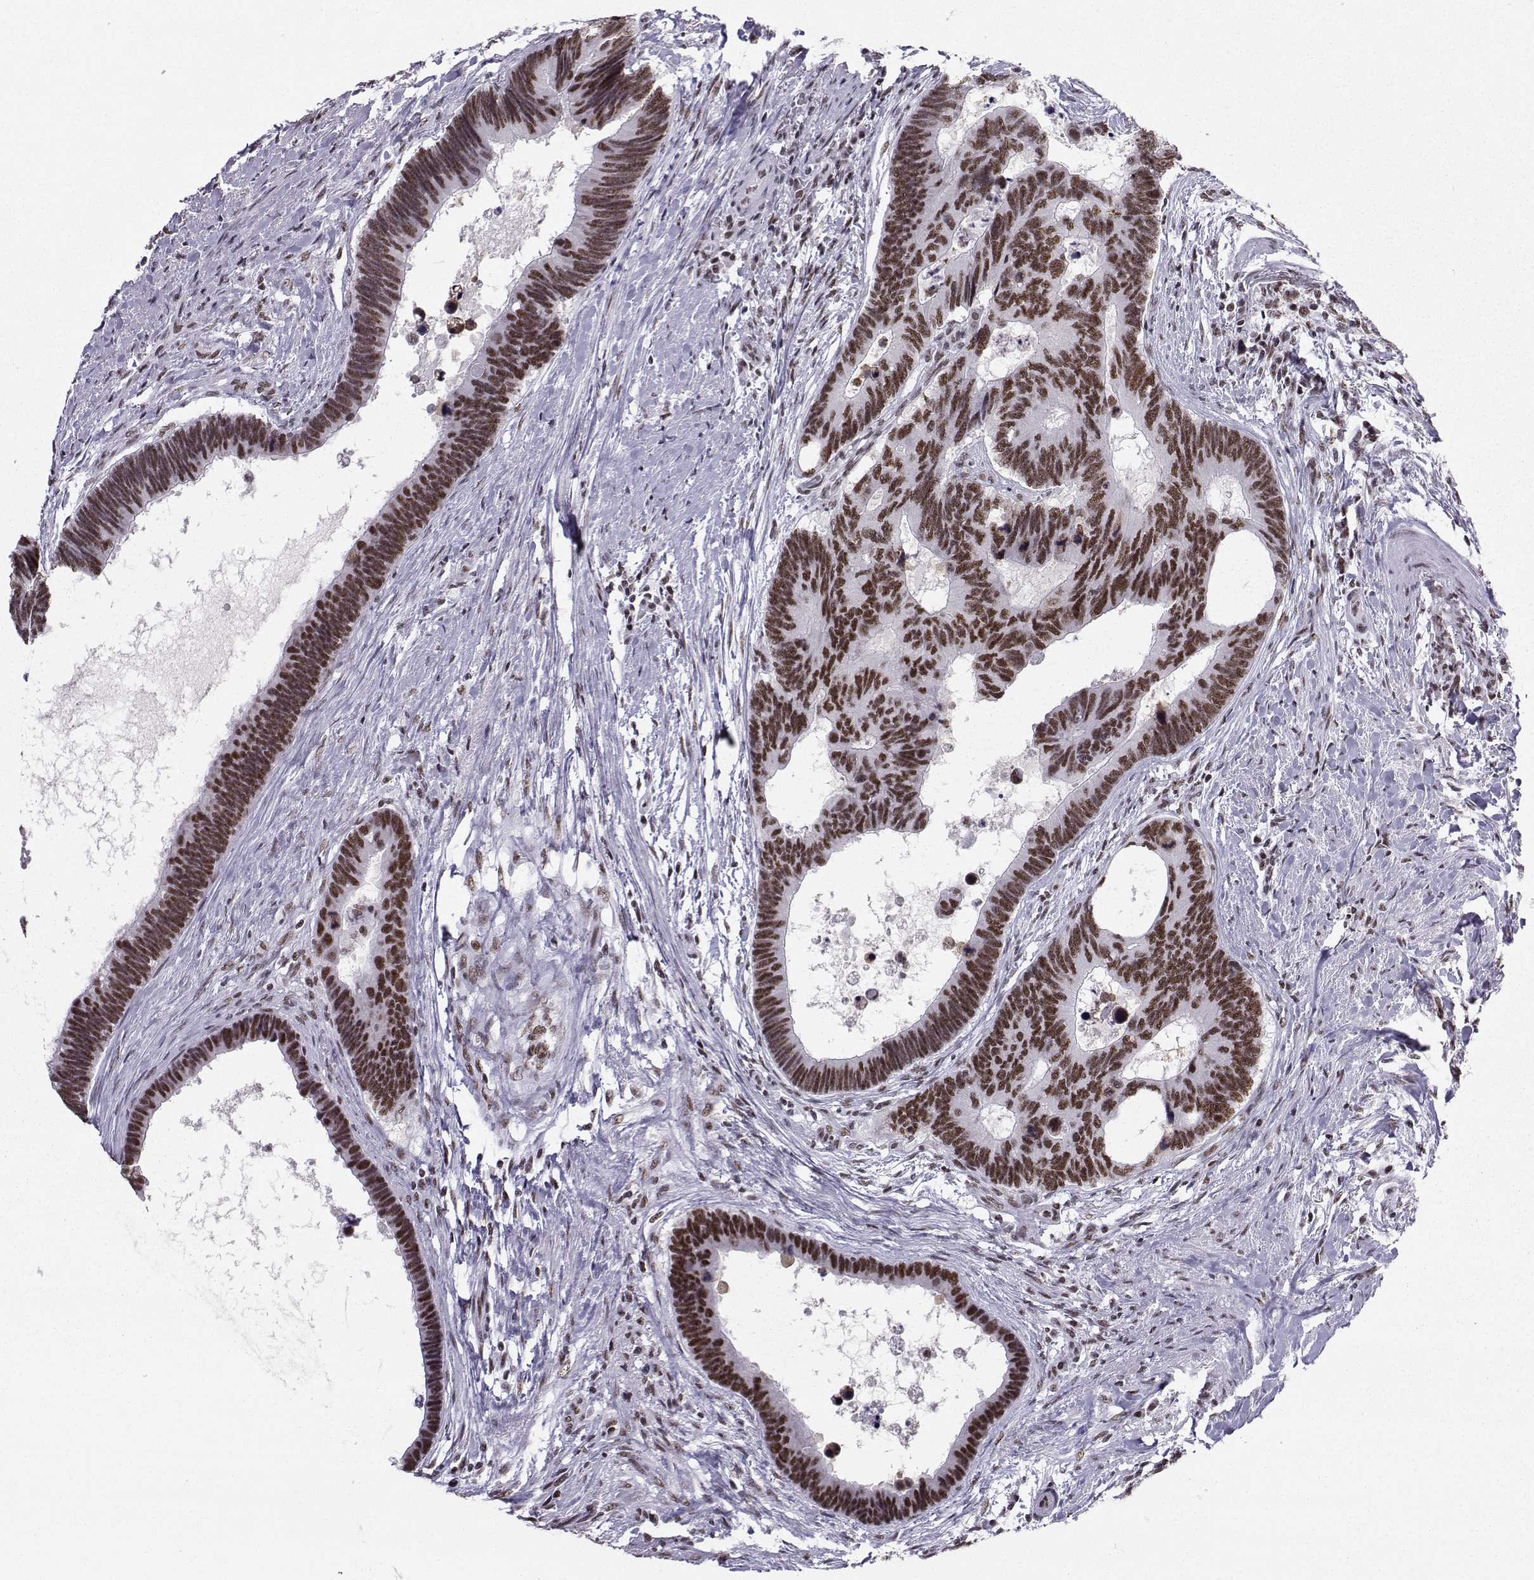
{"staining": {"intensity": "strong", "quantity": ">75%", "location": "nuclear"}, "tissue": "colorectal cancer", "cell_type": "Tumor cells", "image_type": "cancer", "snomed": [{"axis": "morphology", "description": "Adenocarcinoma, NOS"}, {"axis": "topography", "description": "Colon"}], "caption": "A histopathology image of adenocarcinoma (colorectal) stained for a protein demonstrates strong nuclear brown staining in tumor cells.", "gene": "SNRPB2", "patient": {"sex": "female", "age": 77}}